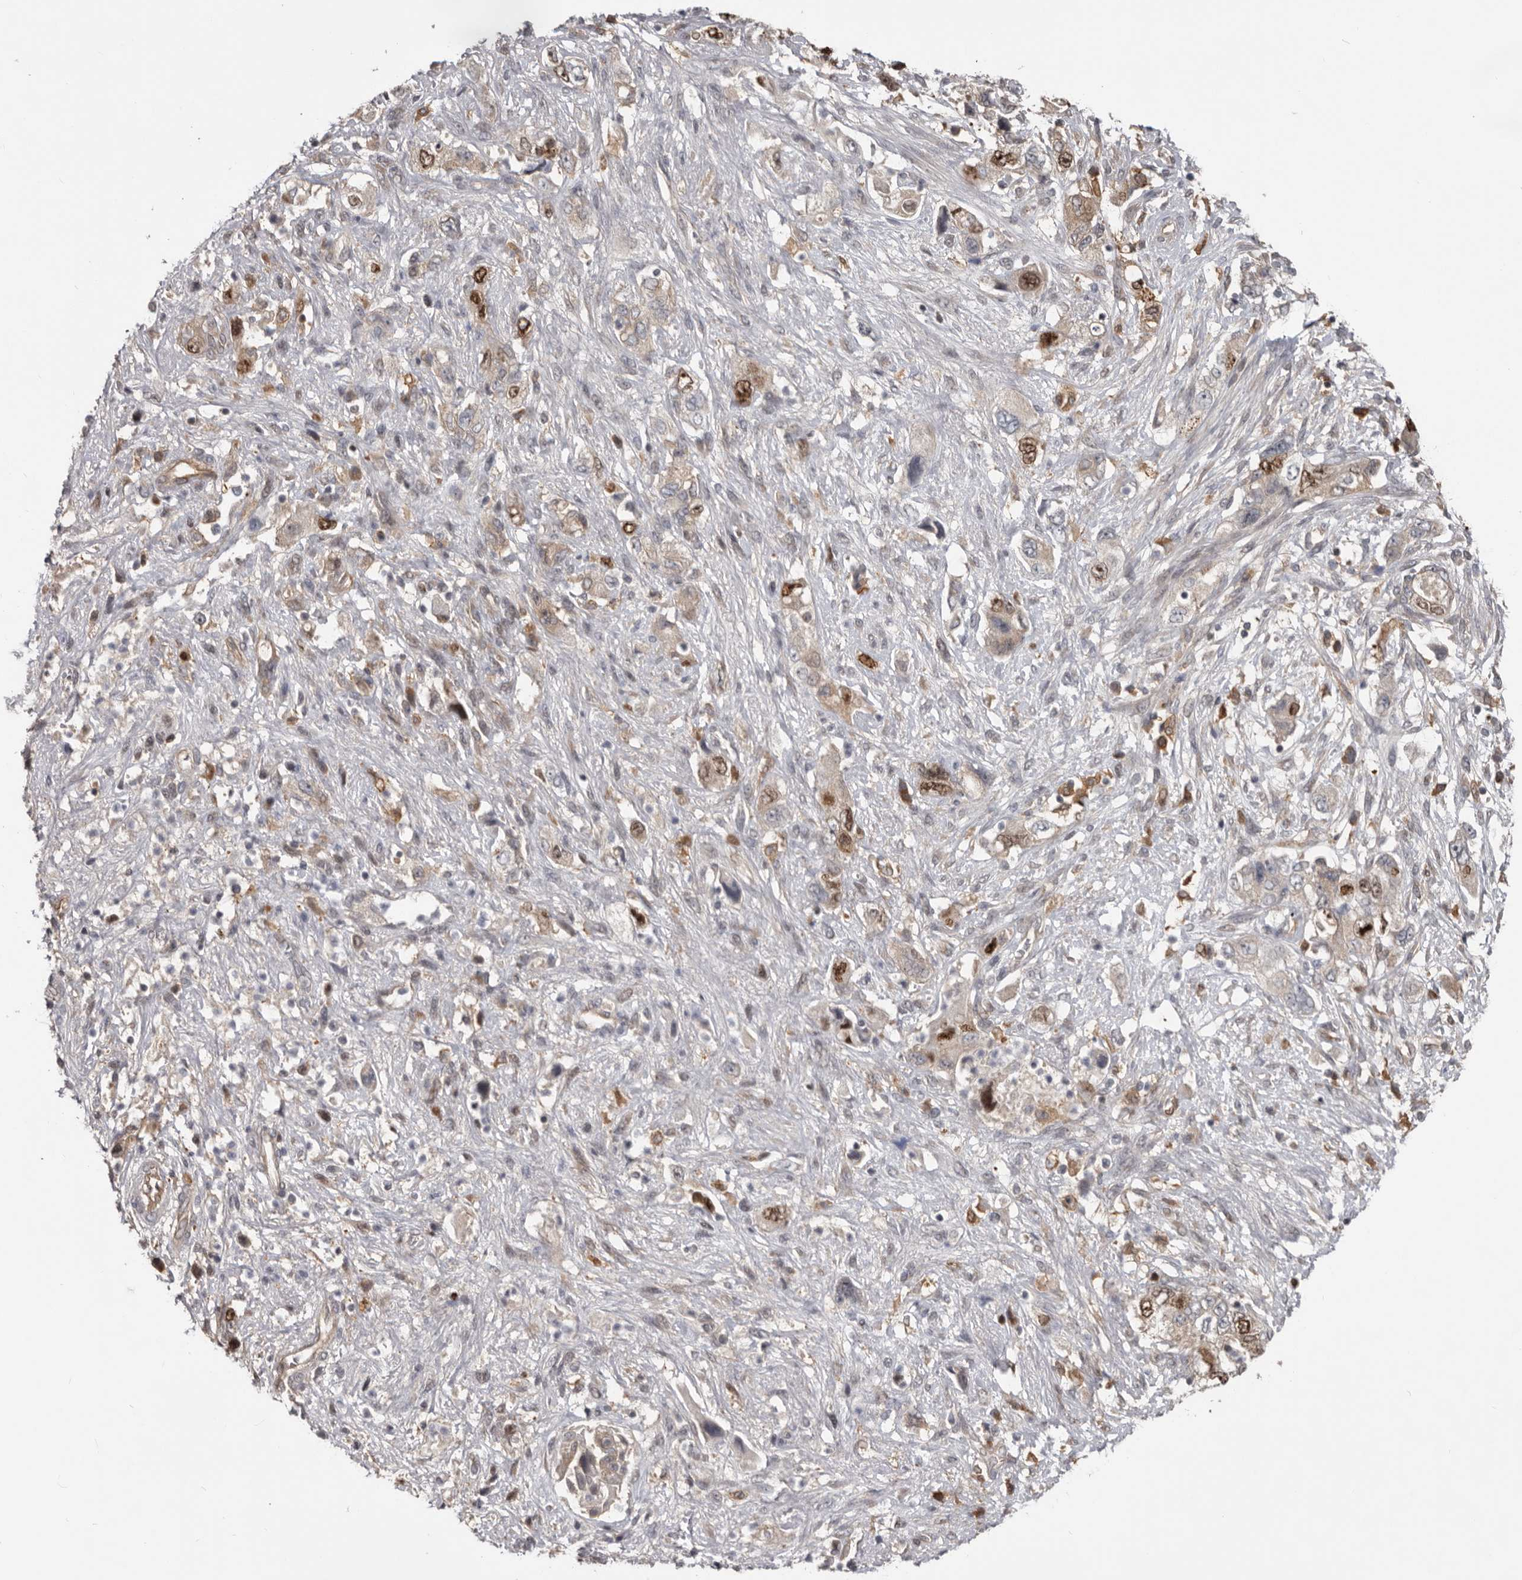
{"staining": {"intensity": "moderate", "quantity": "25%-75%", "location": "cytoplasmic/membranous,nuclear"}, "tissue": "pancreatic cancer", "cell_type": "Tumor cells", "image_type": "cancer", "snomed": [{"axis": "morphology", "description": "Adenocarcinoma, NOS"}, {"axis": "topography", "description": "Pancreas"}], "caption": "Tumor cells exhibit moderate cytoplasmic/membranous and nuclear staining in approximately 25%-75% of cells in adenocarcinoma (pancreatic).", "gene": "CDCA8", "patient": {"sex": "female", "age": 73}}